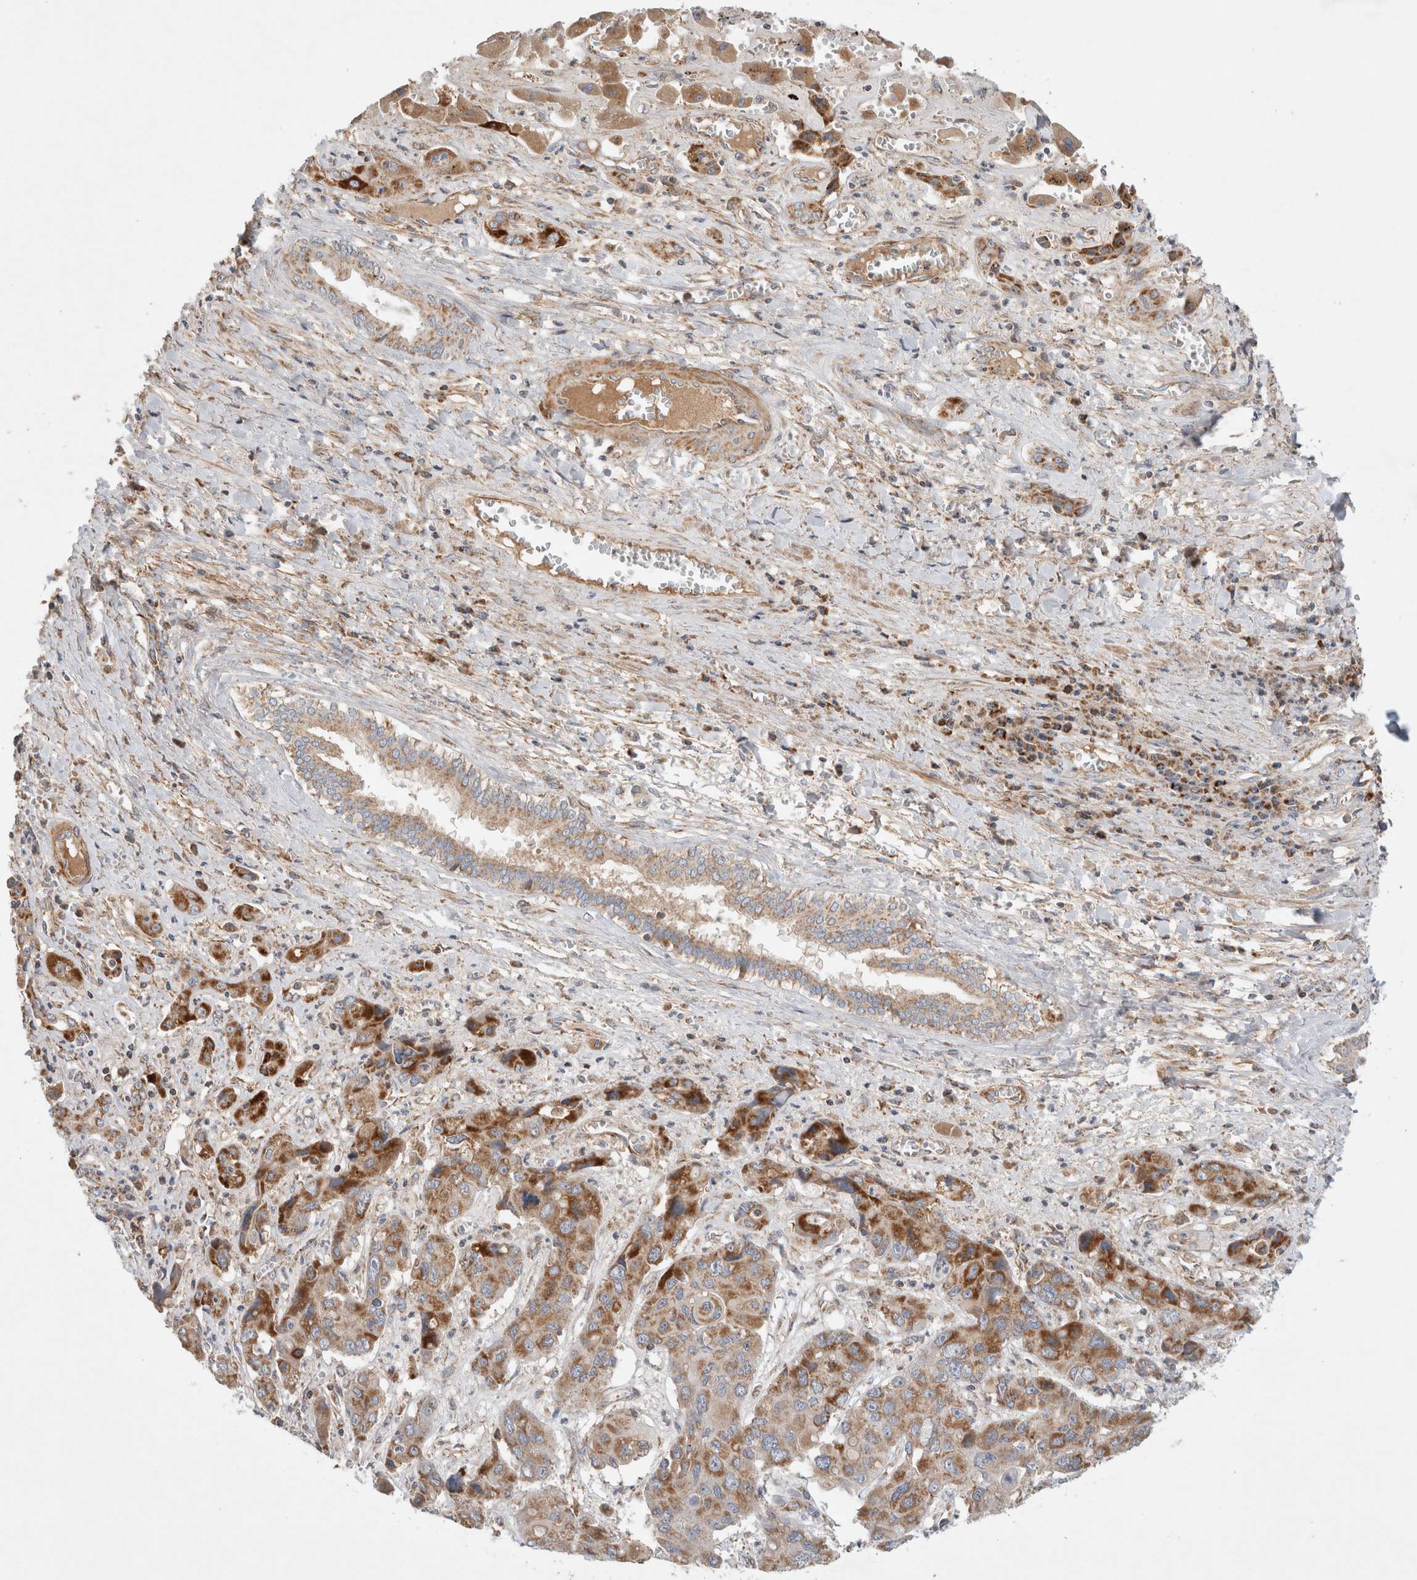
{"staining": {"intensity": "moderate", "quantity": ">75%", "location": "cytoplasmic/membranous"}, "tissue": "liver cancer", "cell_type": "Tumor cells", "image_type": "cancer", "snomed": [{"axis": "morphology", "description": "Cholangiocarcinoma"}, {"axis": "topography", "description": "Liver"}], "caption": "Immunohistochemical staining of liver cancer (cholangiocarcinoma) reveals medium levels of moderate cytoplasmic/membranous staining in approximately >75% of tumor cells.", "gene": "MRPS28", "patient": {"sex": "male", "age": 67}}